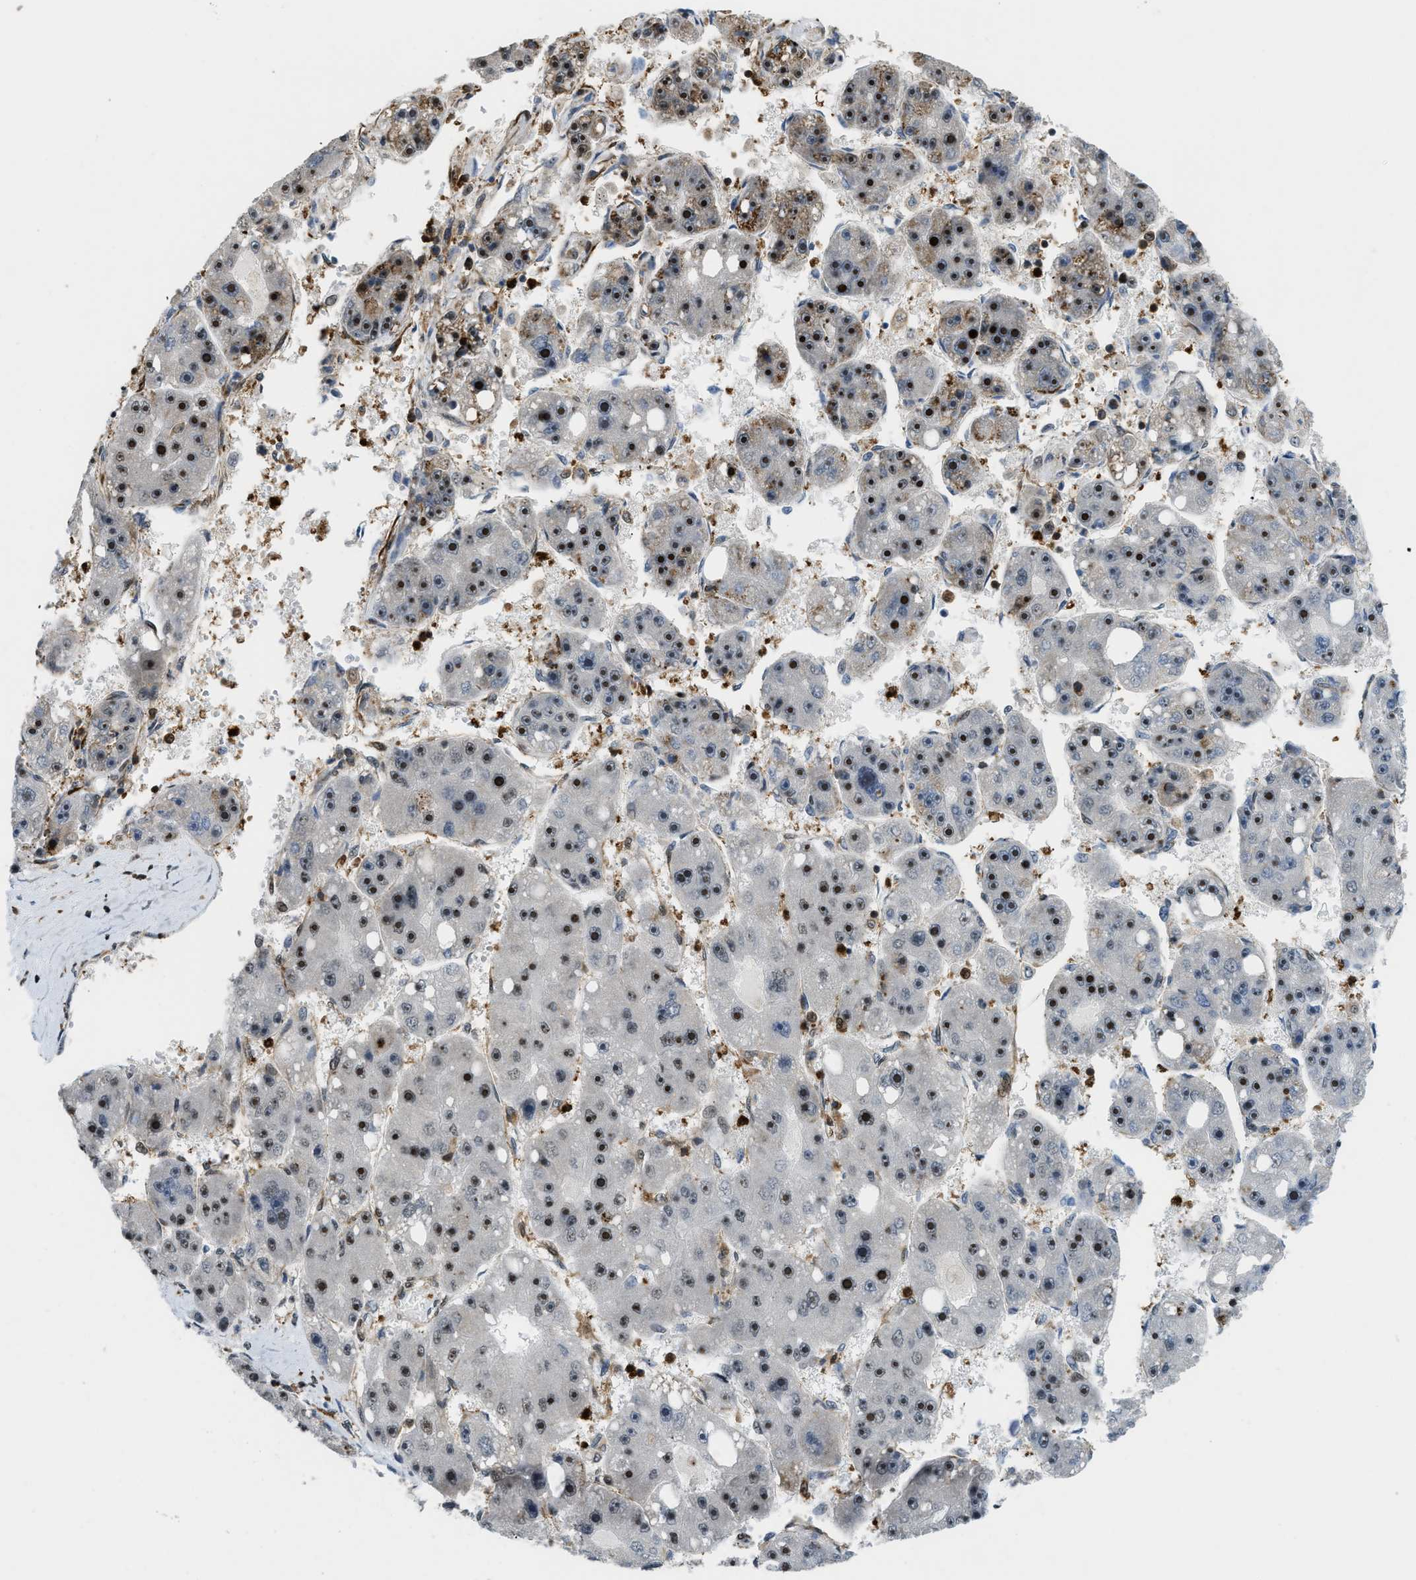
{"staining": {"intensity": "strong", "quantity": ">75%", "location": "nuclear"}, "tissue": "liver cancer", "cell_type": "Tumor cells", "image_type": "cancer", "snomed": [{"axis": "morphology", "description": "Carcinoma, Hepatocellular, NOS"}, {"axis": "topography", "description": "Liver"}], "caption": "Liver cancer (hepatocellular carcinoma) was stained to show a protein in brown. There is high levels of strong nuclear positivity in approximately >75% of tumor cells.", "gene": "E2F1", "patient": {"sex": "female", "age": 61}}